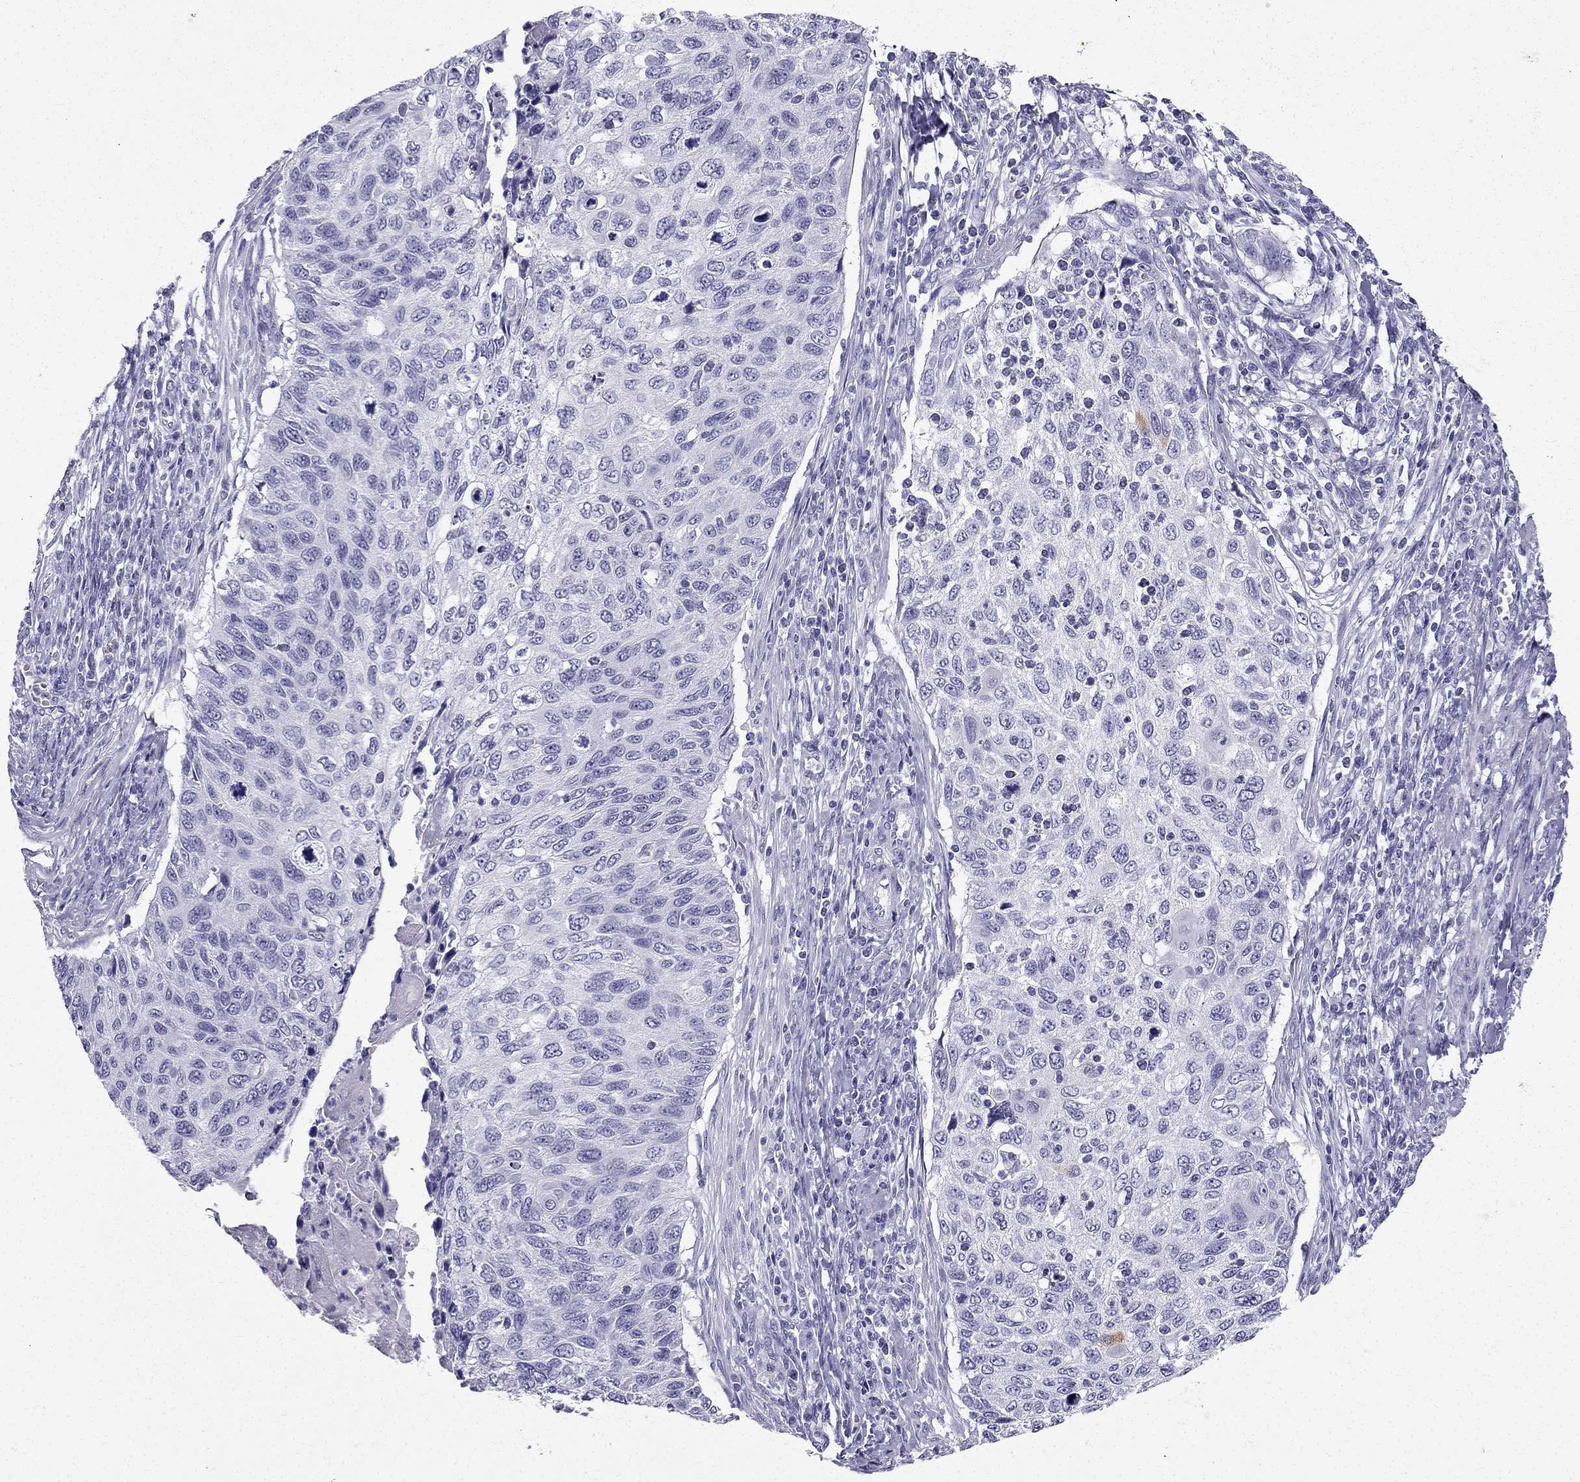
{"staining": {"intensity": "negative", "quantity": "none", "location": "none"}, "tissue": "cervical cancer", "cell_type": "Tumor cells", "image_type": "cancer", "snomed": [{"axis": "morphology", "description": "Squamous cell carcinoma, NOS"}, {"axis": "topography", "description": "Cervix"}], "caption": "The photomicrograph demonstrates no staining of tumor cells in squamous cell carcinoma (cervical).", "gene": "TFF3", "patient": {"sex": "female", "age": 70}}